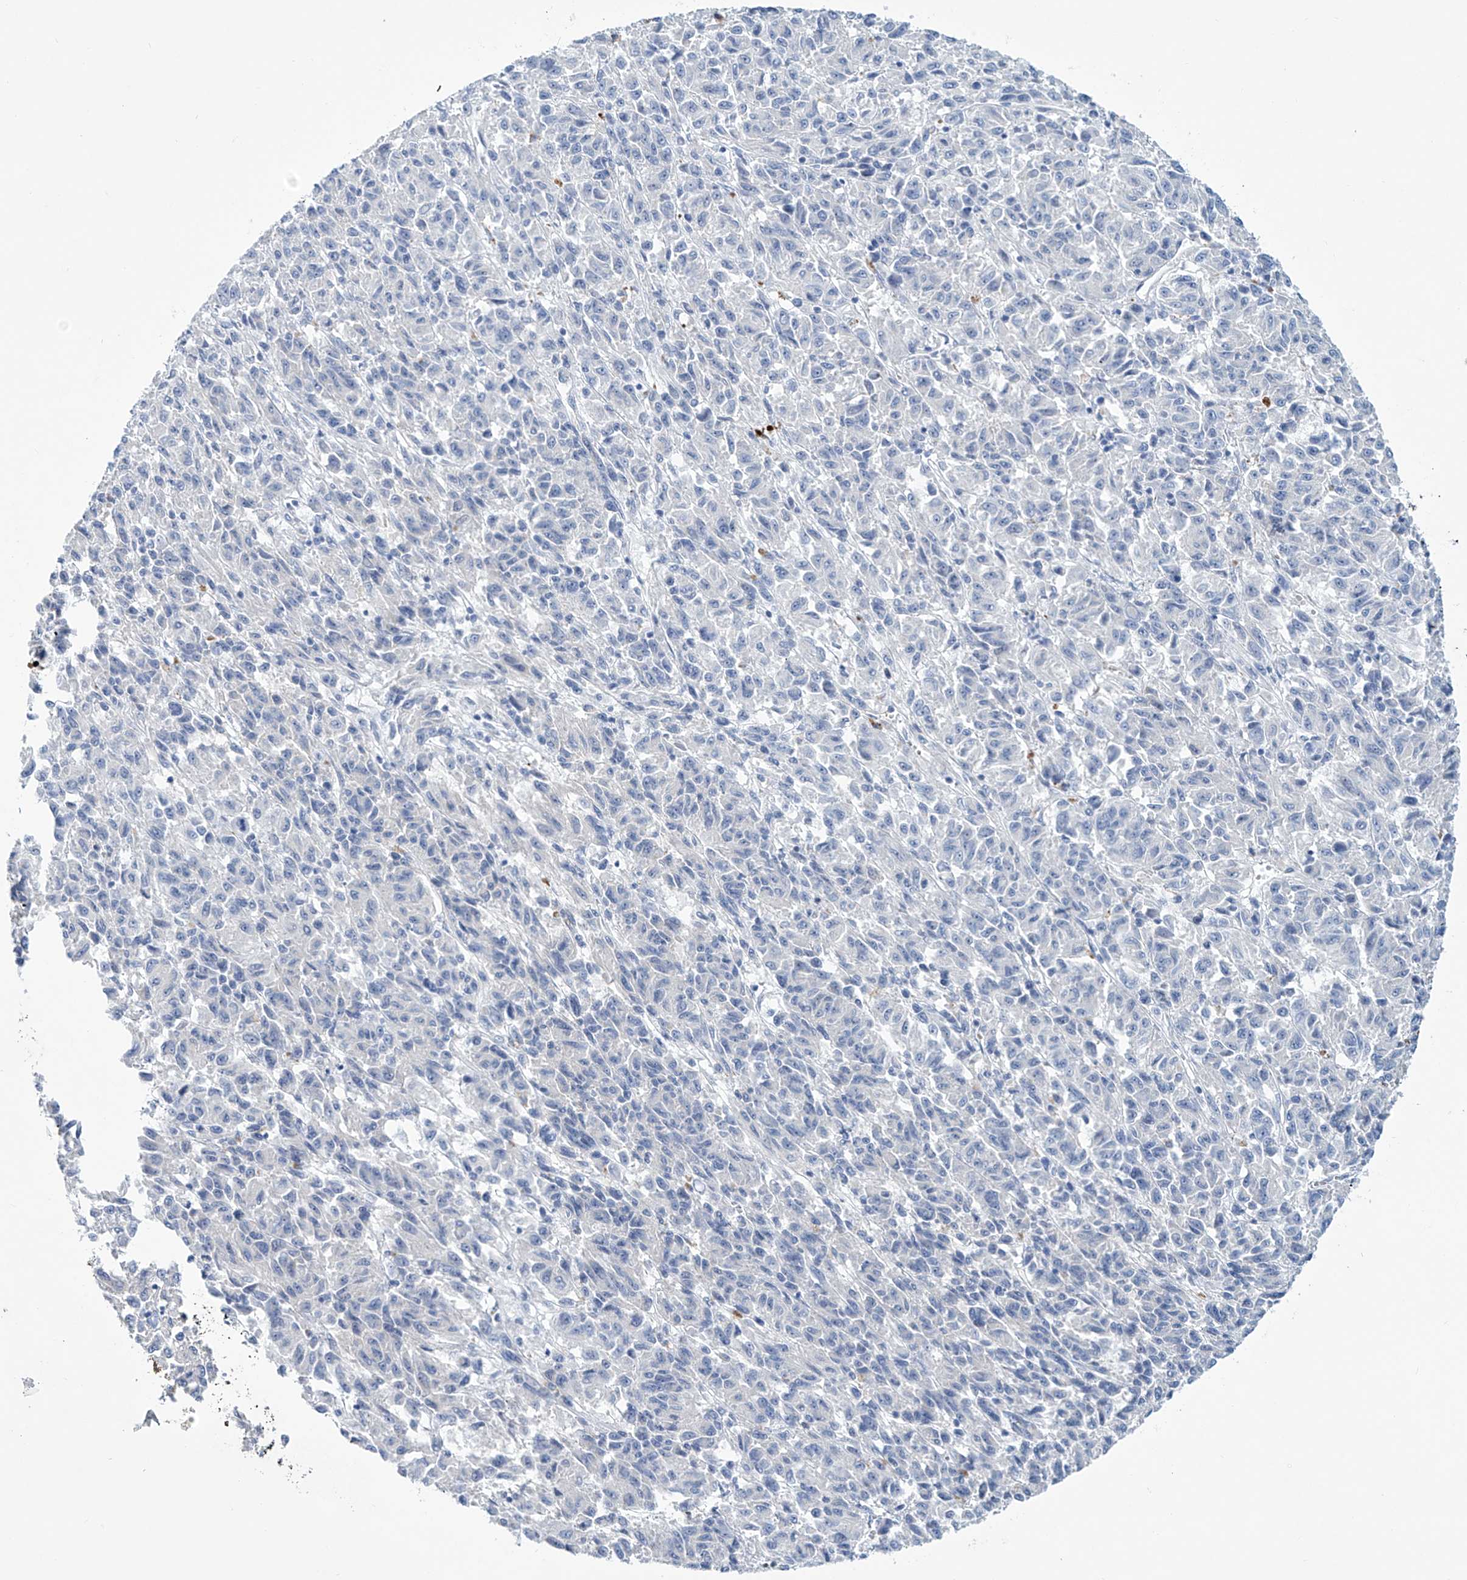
{"staining": {"intensity": "negative", "quantity": "none", "location": "none"}, "tissue": "melanoma", "cell_type": "Tumor cells", "image_type": "cancer", "snomed": [{"axis": "morphology", "description": "Malignant melanoma, Metastatic site"}, {"axis": "topography", "description": "Lung"}], "caption": "This is an immunohistochemistry image of human malignant melanoma (metastatic site). There is no staining in tumor cells.", "gene": "TRIM60", "patient": {"sex": "male", "age": 64}}